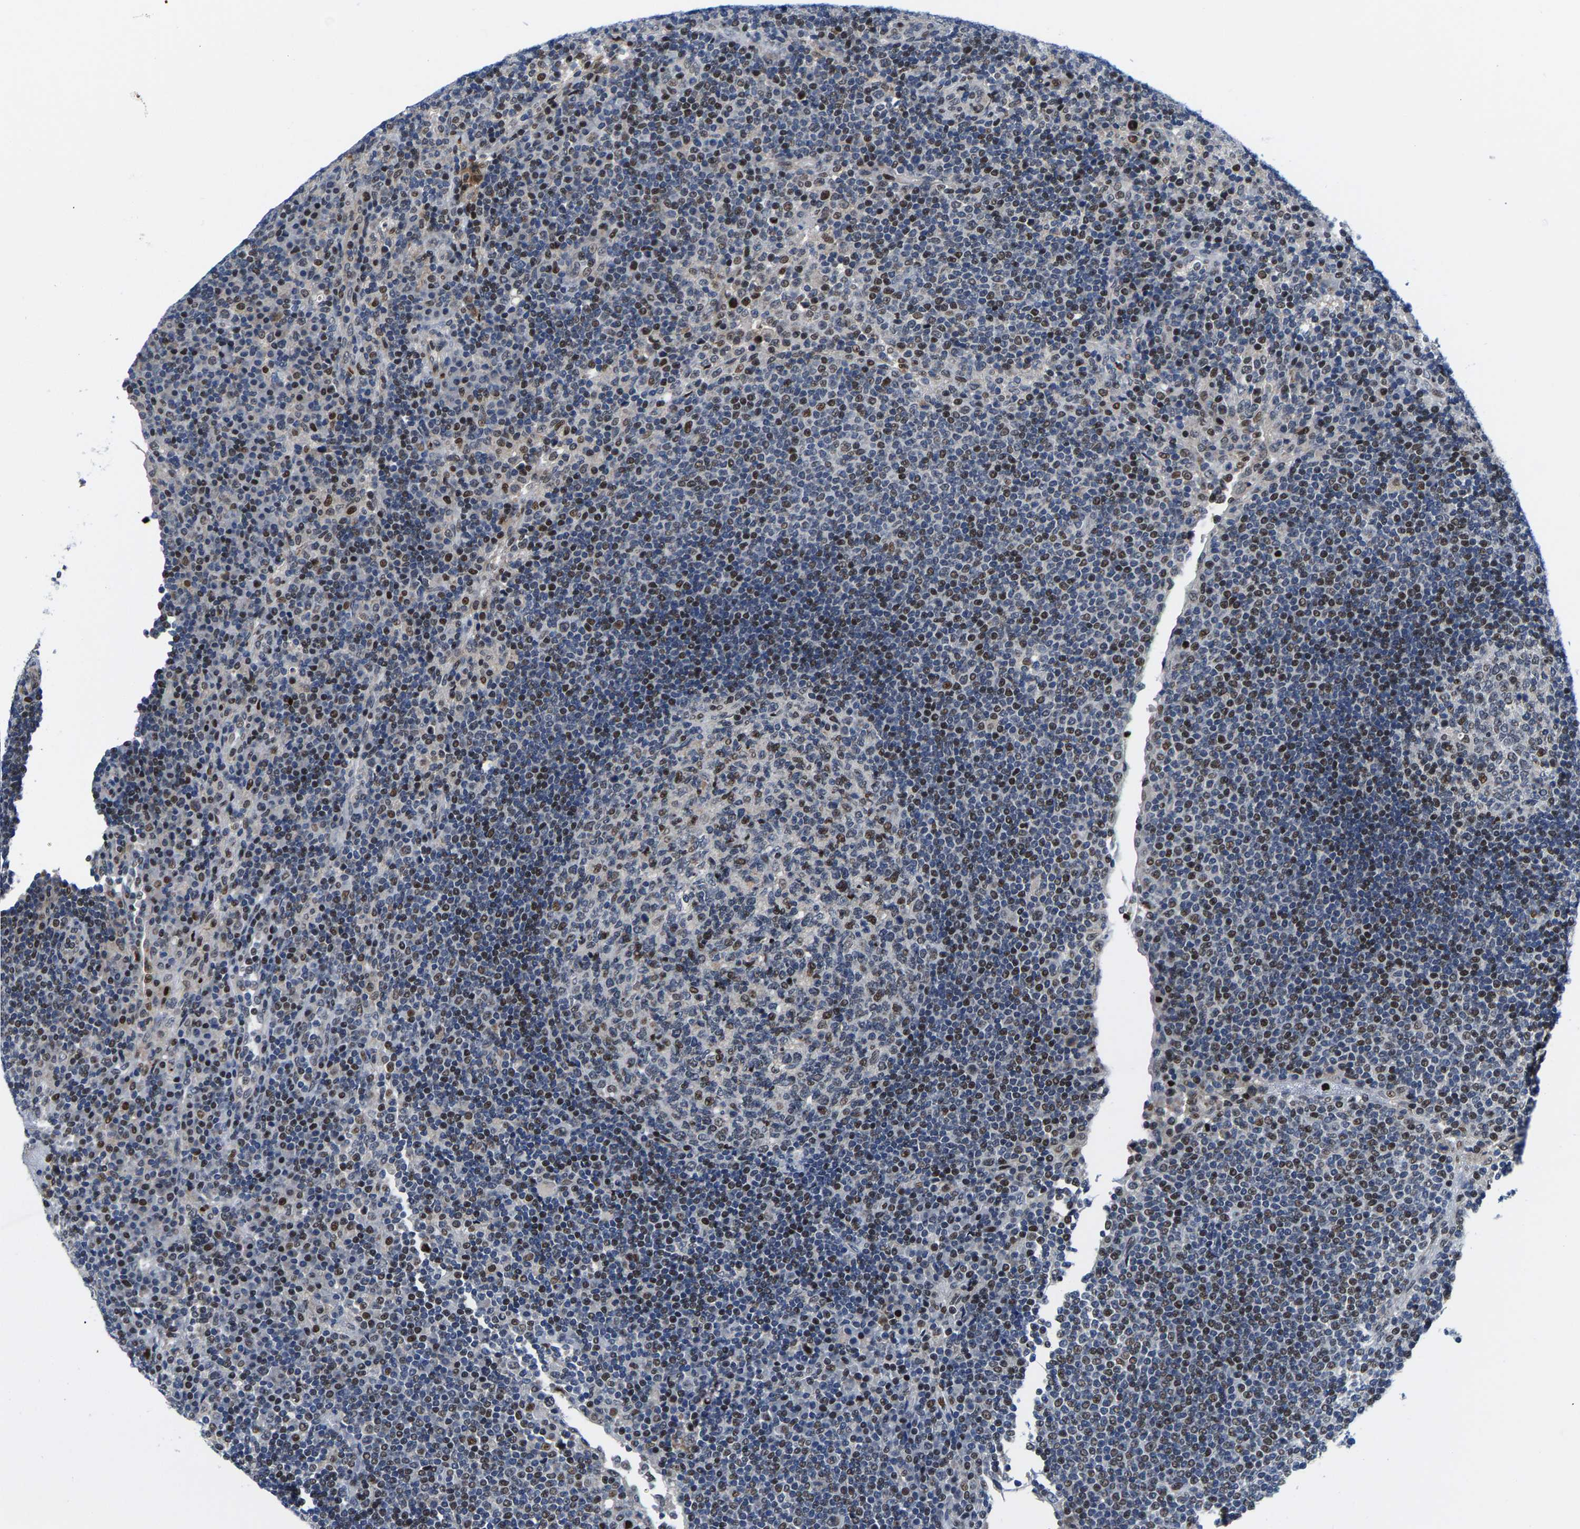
{"staining": {"intensity": "moderate", "quantity": "<25%", "location": "nuclear"}, "tissue": "lymph node", "cell_type": "Germinal center cells", "image_type": "normal", "snomed": [{"axis": "morphology", "description": "Normal tissue, NOS"}, {"axis": "topography", "description": "Lymph node"}], "caption": "The photomicrograph reveals a brown stain indicating the presence of a protein in the nuclear of germinal center cells in lymph node. (DAB IHC, brown staining for protein, blue staining for nuclei).", "gene": "GTPBP10", "patient": {"sex": "female", "age": 53}}